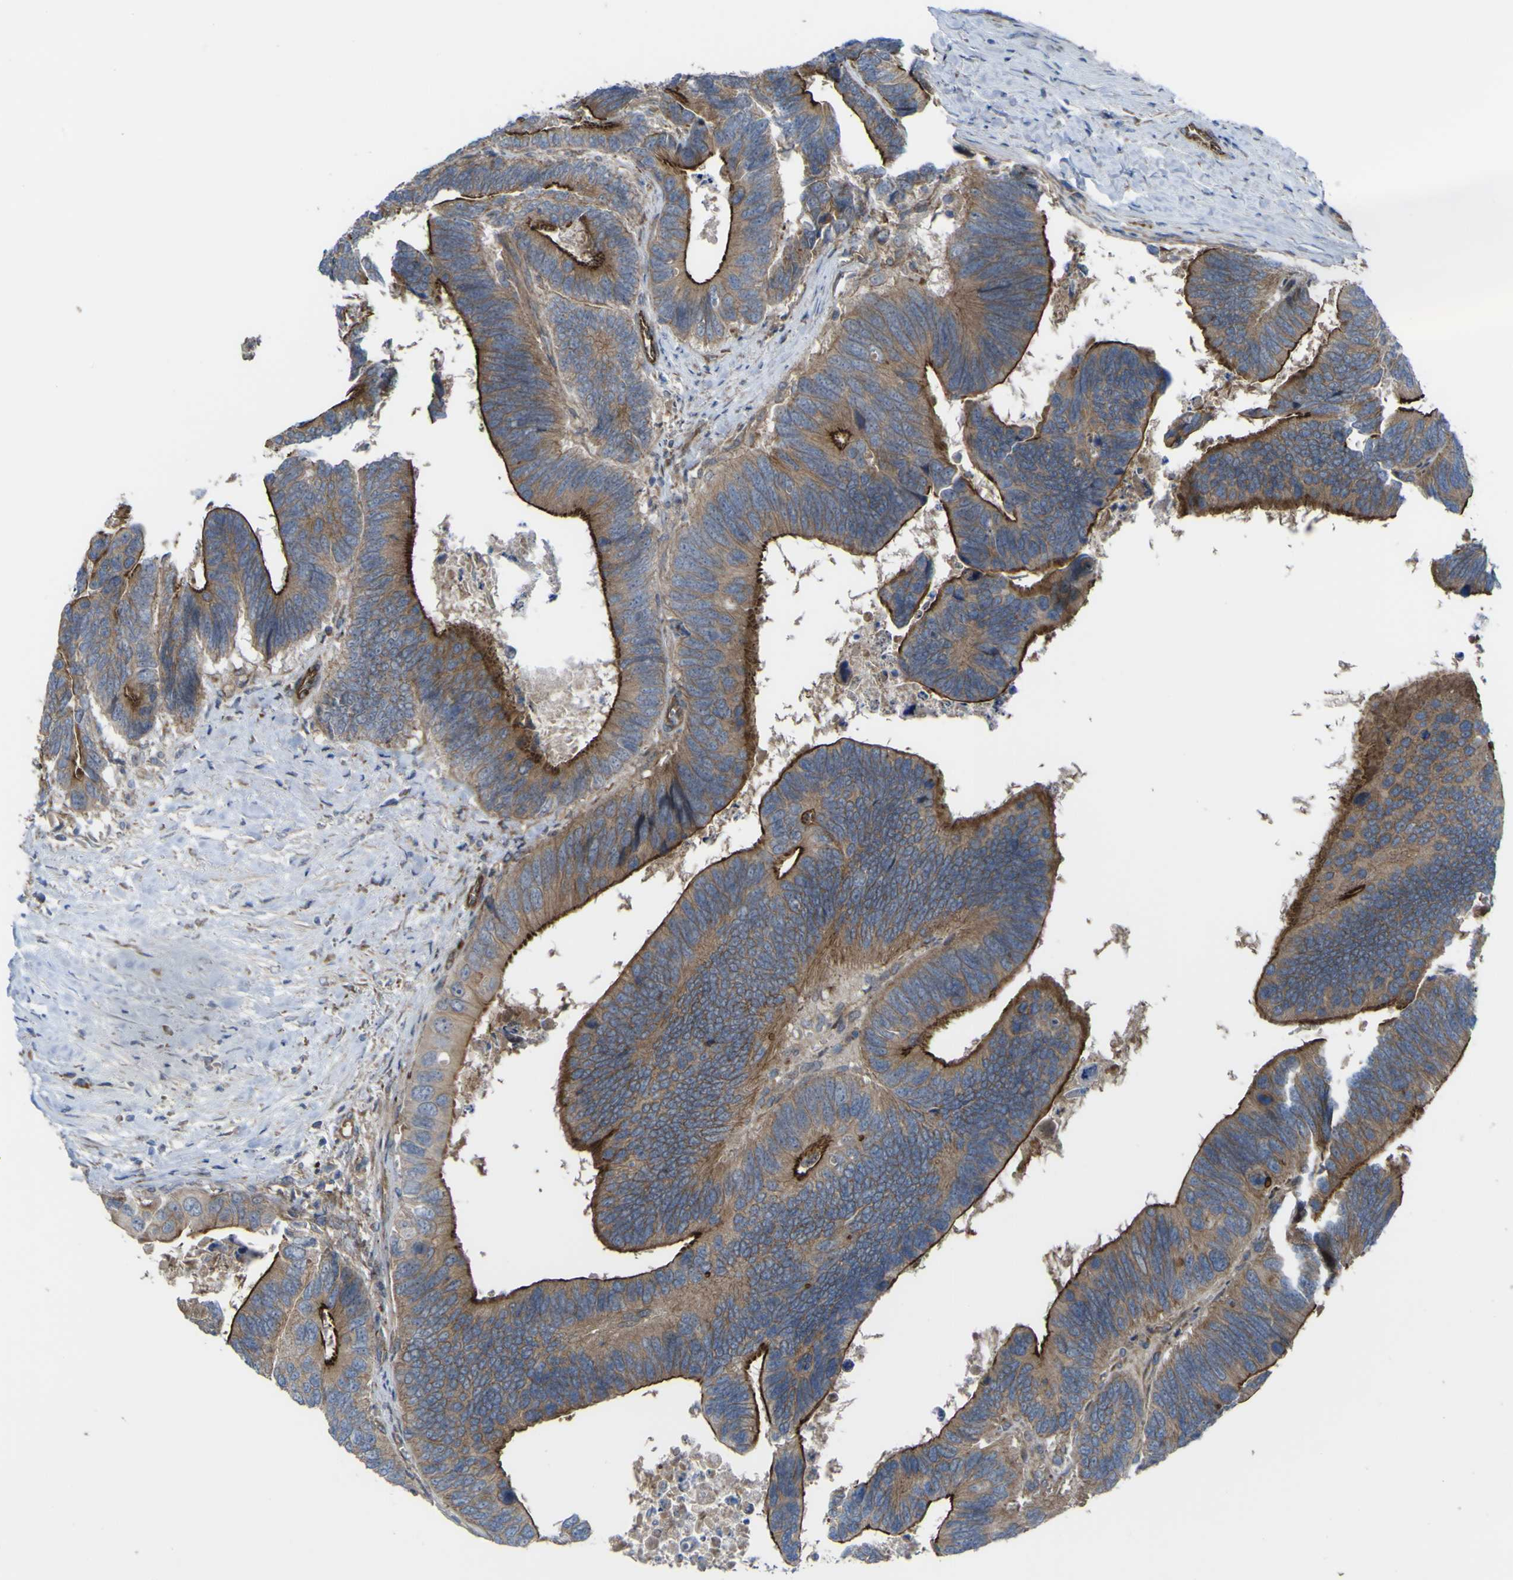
{"staining": {"intensity": "moderate", "quantity": ">75%", "location": "cytoplasmic/membranous"}, "tissue": "colorectal cancer", "cell_type": "Tumor cells", "image_type": "cancer", "snomed": [{"axis": "morphology", "description": "Adenocarcinoma, NOS"}, {"axis": "topography", "description": "Colon"}], "caption": "The image demonstrates staining of colorectal cancer (adenocarcinoma), revealing moderate cytoplasmic/membranous protein expression (brown color) within tumor cells. The staining was performed using DAB (3,3'-diaminobenzidine), with brown indicating positive protein expression. Nuclei are stained blue with hematoxylin.", "gene": "FBXO30", "patient": {"sex": "male", "age": 72}}